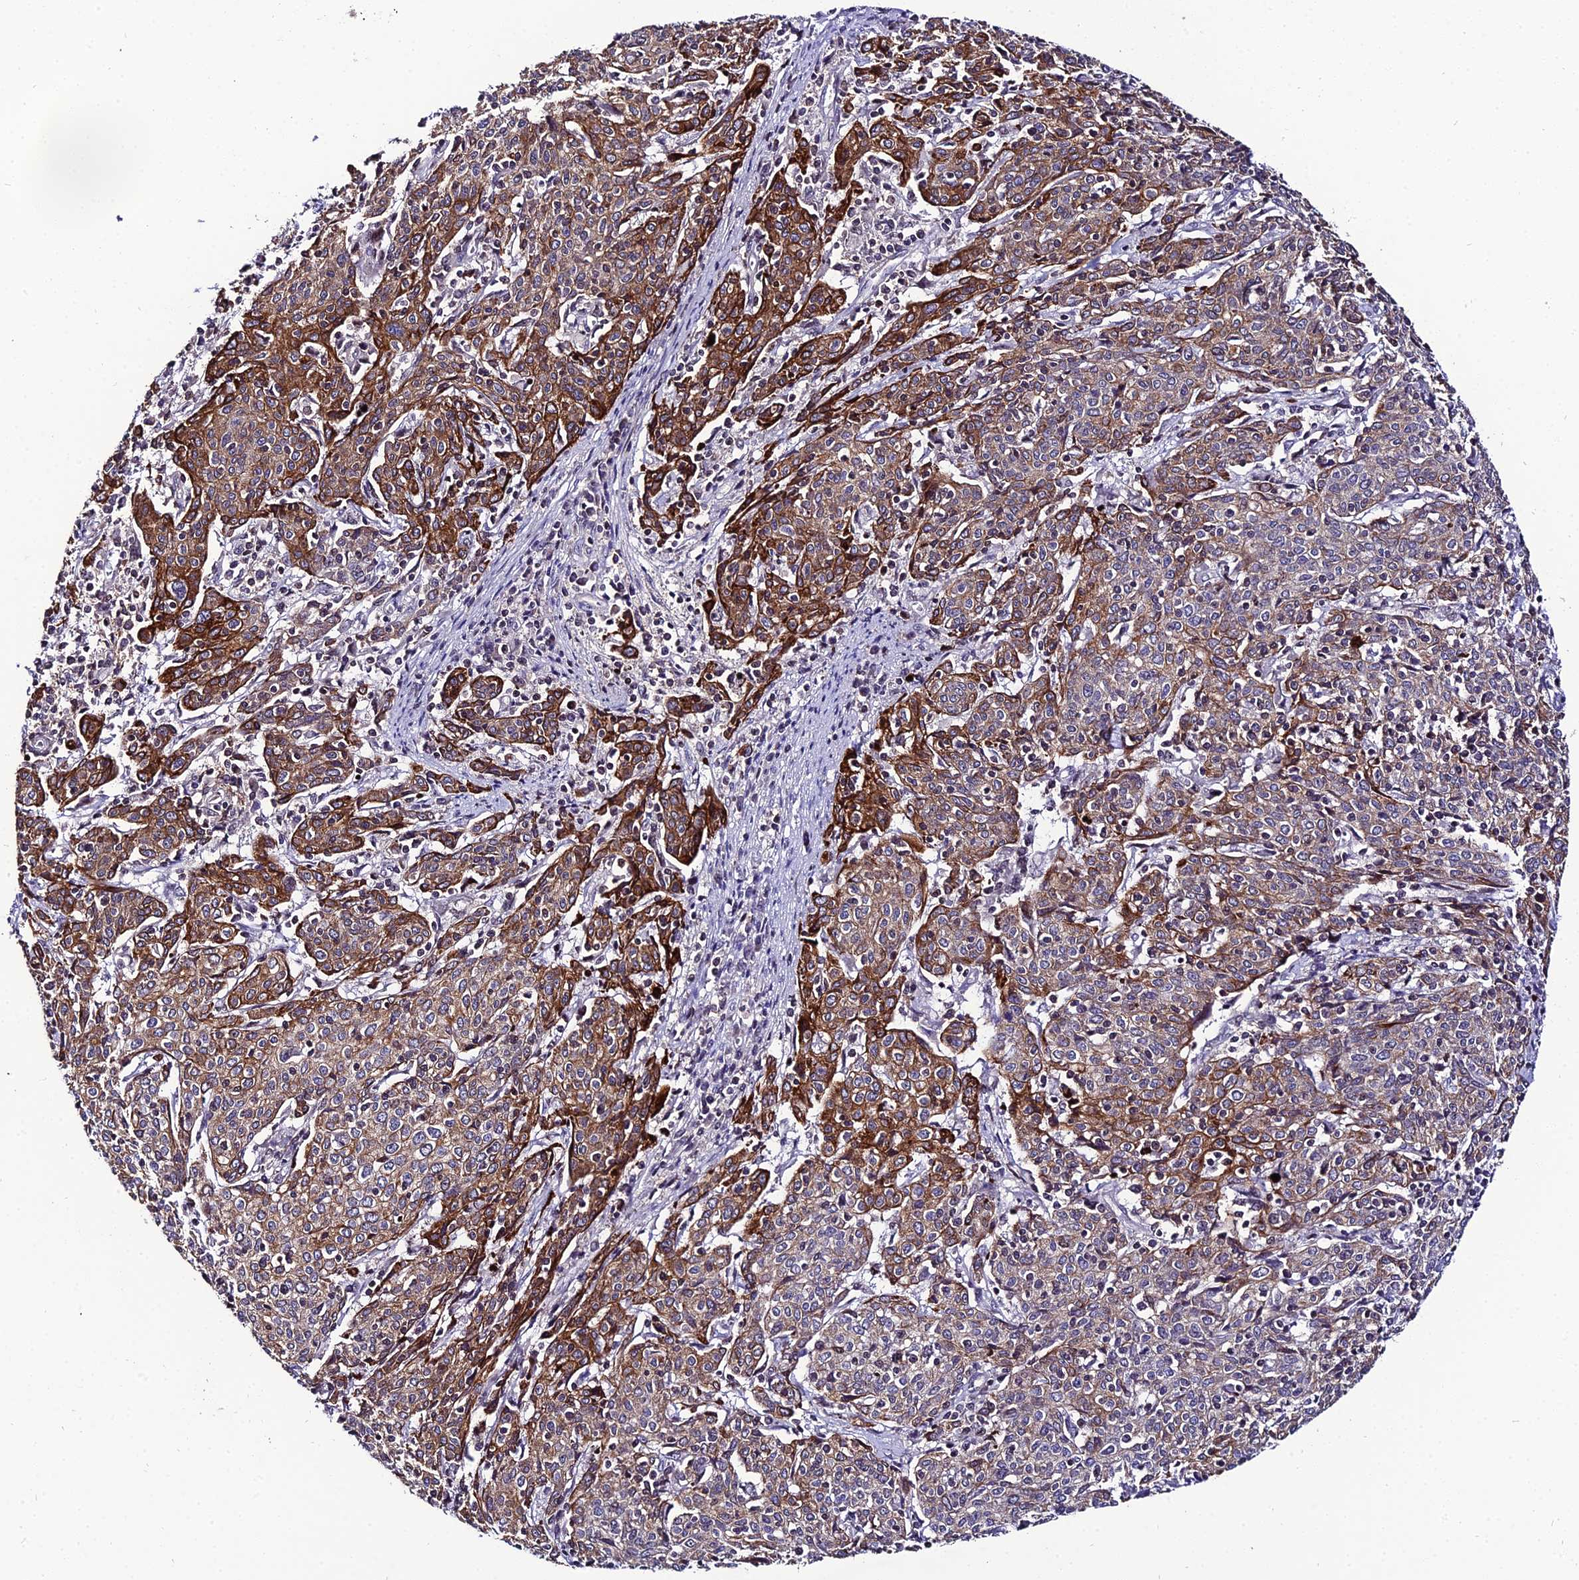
{"staining": {"intensity": "strong", "quantity": "25%-75%", "location": "cytoplasmic/membranous"}, "tissue": "cervical cancer", "cell_type": "Tumor cells", "image_type": "cancer", "snomed": [{"axis": "morphology", "description": "Squamous cell carcinoma, NOS"}, {"axis": "topography", "description": "Cervix"}], "caption": "Cervical cancer (squamous cell carcinoma) stained with a brown dye exhibits strong cytoplasmic/membranous positive staining in approximately 25%-75% of tumor cells.", "gene": "SHQ1", "patient": {"sex": "female", "age": 67}}